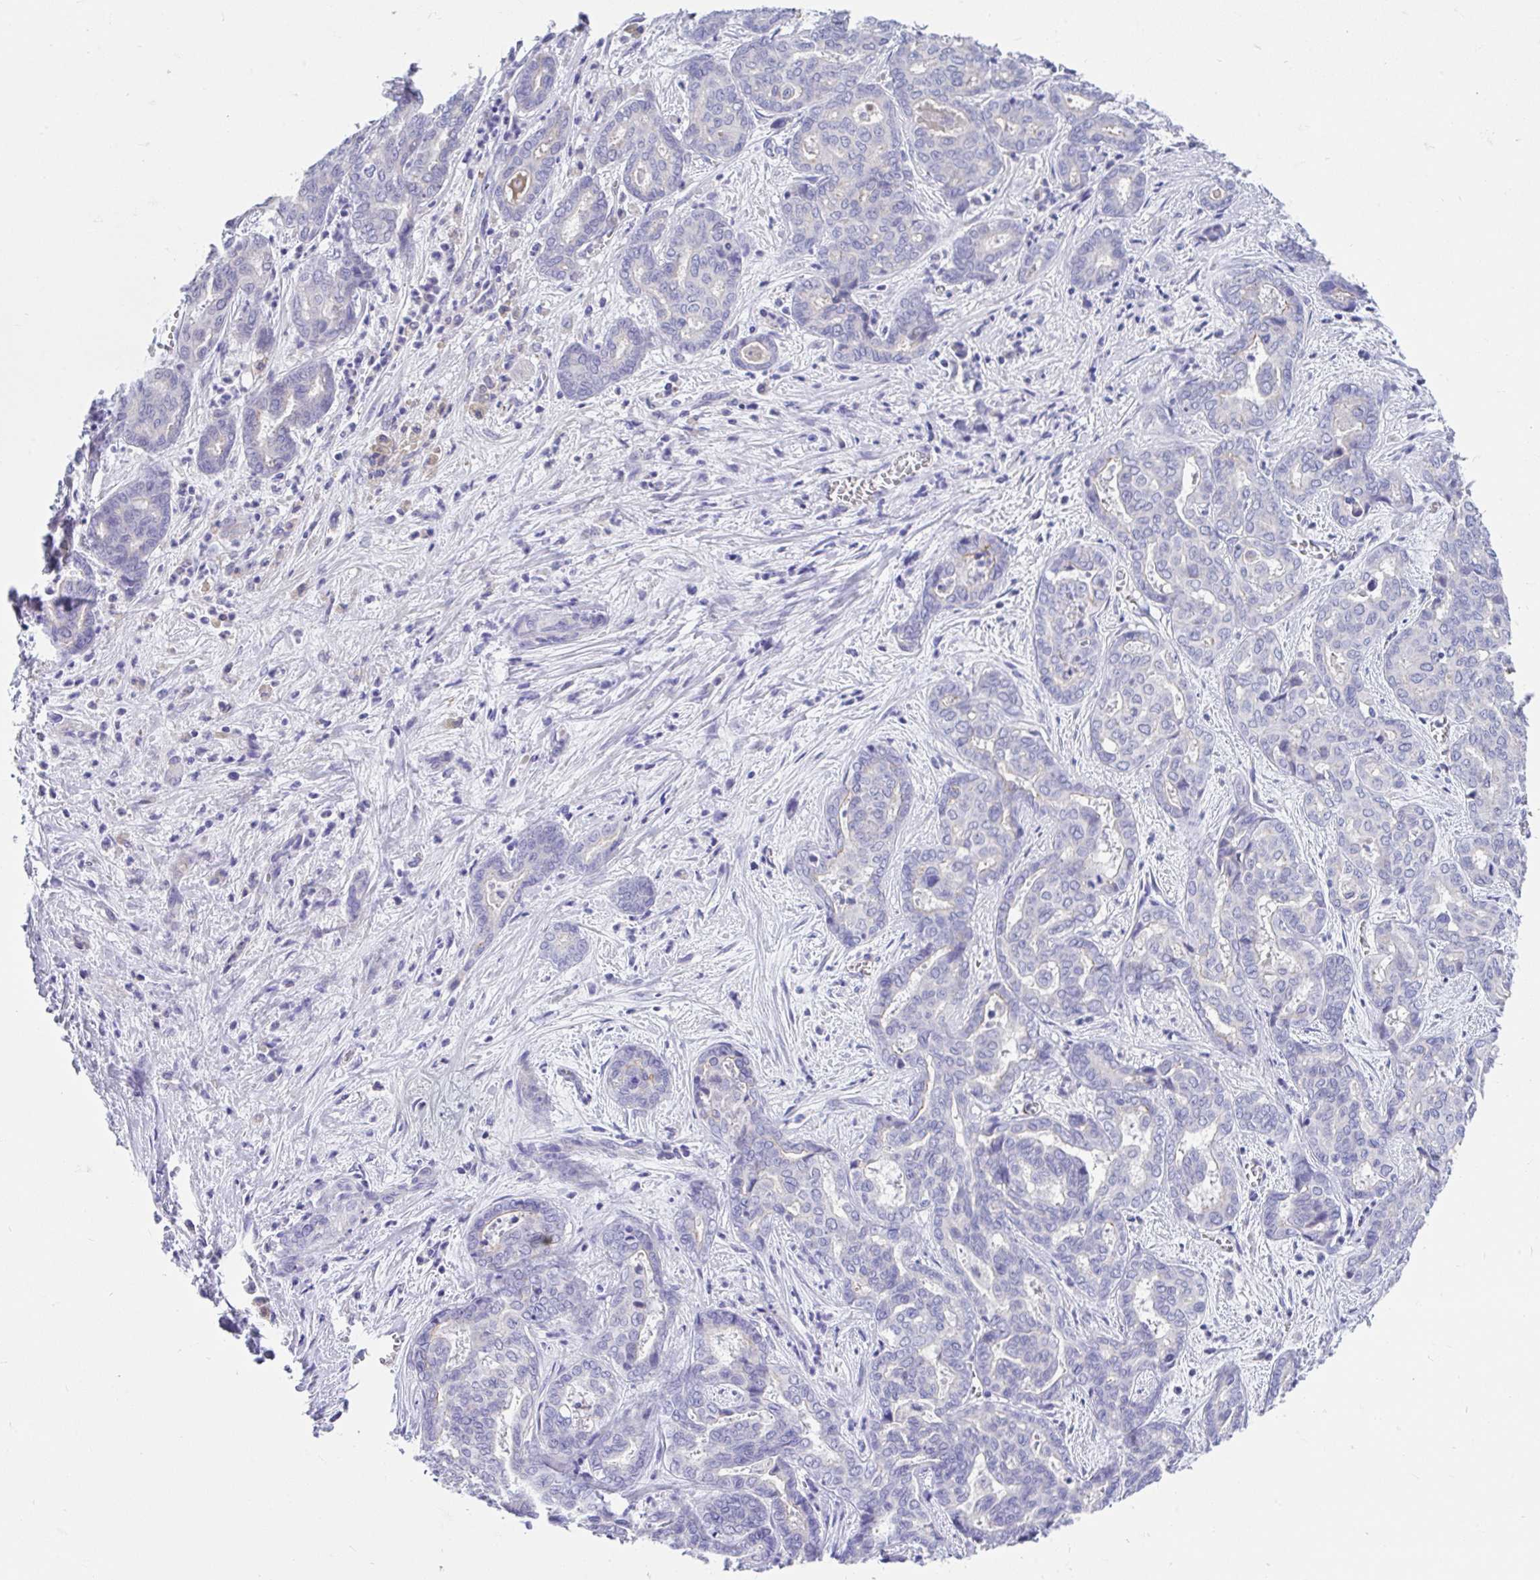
{"staining": {"intensity": "negative", "quantity": "none", "location": "none"}, "tissue": "liver cancer", "cell_type": "Tumor cells", "image_type": "cancer", "snomed": [{"axis": "morphology", "description": "Cholangiocarcinoma"}, {"axis": "topography", "description": "Liver"}], "caption": "This is a histopathology image of IHC staining of liver cancer (cholangiocarcinoma), which shows no positivity in tumor cells.", "gene": "CCSAP", "patient": {"sex": "female", "age": 64}}